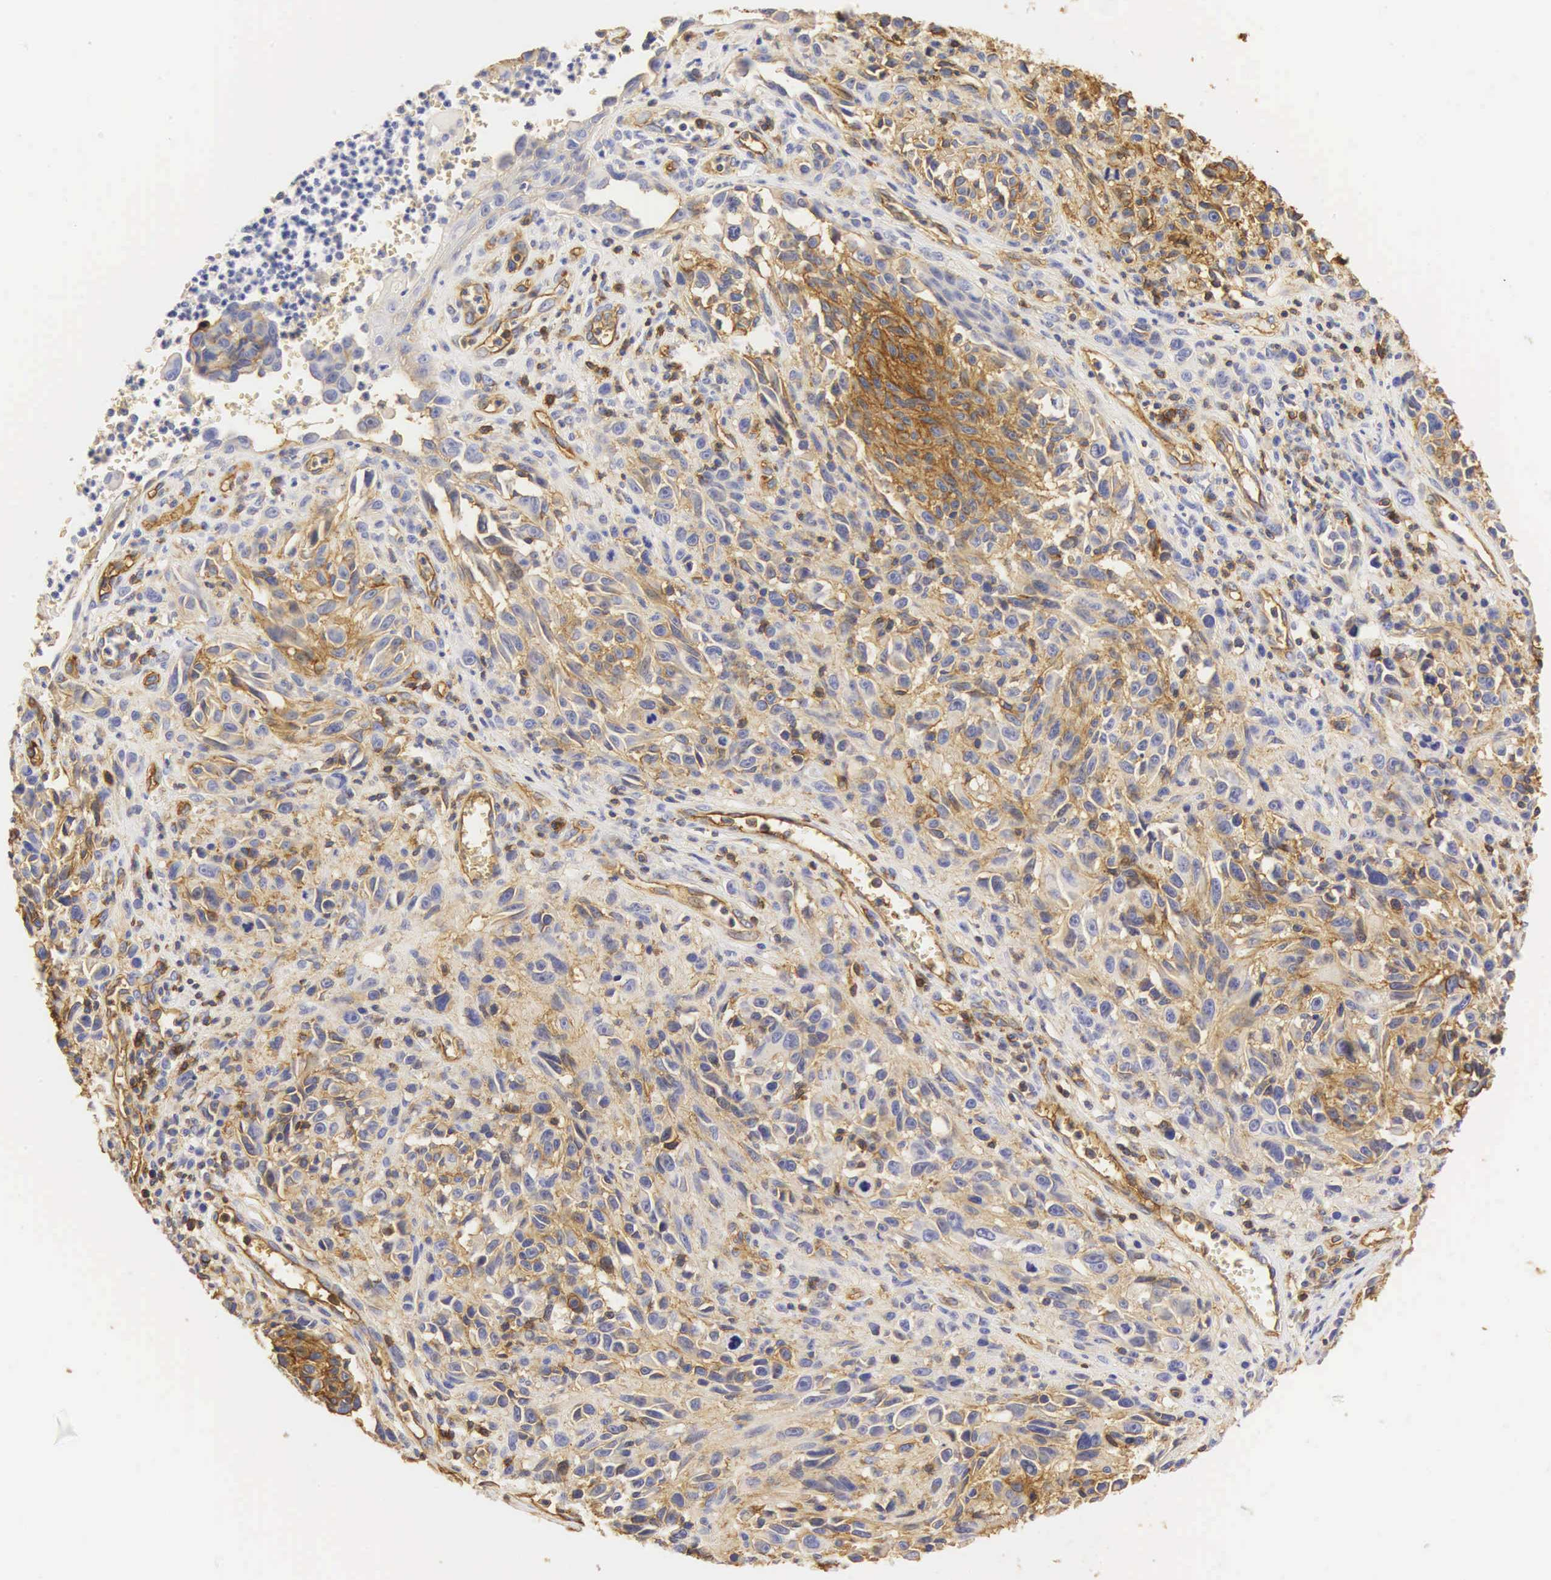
{"staining": {"intensity": "moderate", "quantity": "25%-75%", "location": "cytoplasmic/membranous"}, "tissue": "melanoma", "cell_type": "Tumor cells", "image_type": "cancer", "snomed": [{"axis": "morphology", "description": "Malignant melanoma, NOS"}, {"axis": "topography", "description": "Skin"}], "caption": "Malignant melanoma stained for a protein reveals moderate cytoplasmic/membranous positivity in tumor cells.", "gene": "CD99", "patient": {"sex": "female", "age": 82}}